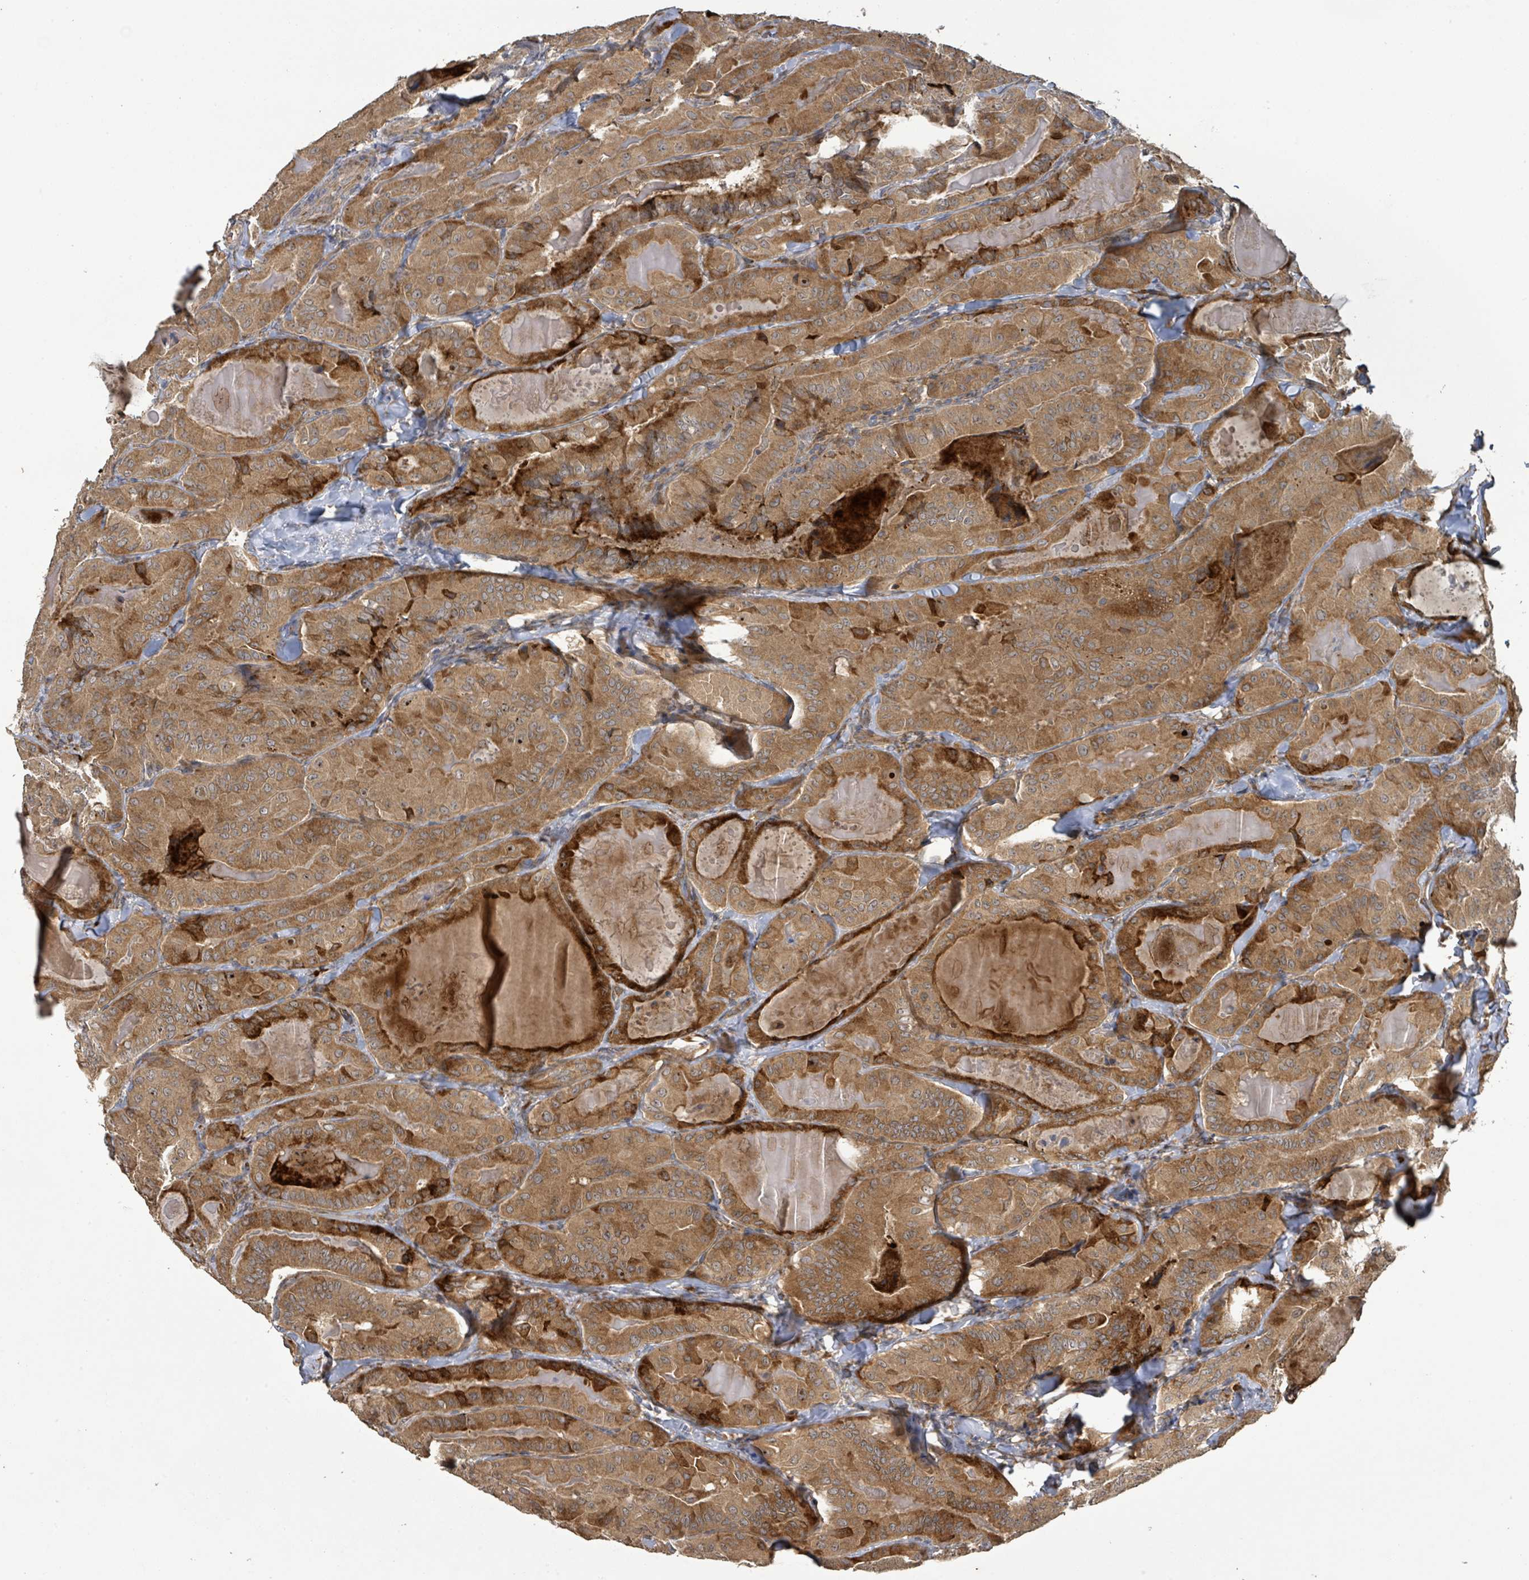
{"staining": {"intensity": "moderate", "quantity": ">75%", "location": "cytoplasmic/membranous"}, "tissue": "thyroid cancer", "cell_type": "Tumor cells", "image_type": "cancer", "snomed": [{"axis": "morphology", "description": "Papillary adenocarcinoma, NOS"}, {"axis": "topography", "description": "Thyroid gland"}], "caption": "This micrograph reveals thyroid cancer (papillary adenocarcinoma) stained with immunohistochemistry (IHC) to label a protein in brown. The cytoplasmic/membranous of tumor cells show moderate positivity for the protein. Nuclei are counter-stained blue.", "gene": "STARD4", "patient": {"sex": "female", "age": 68}}